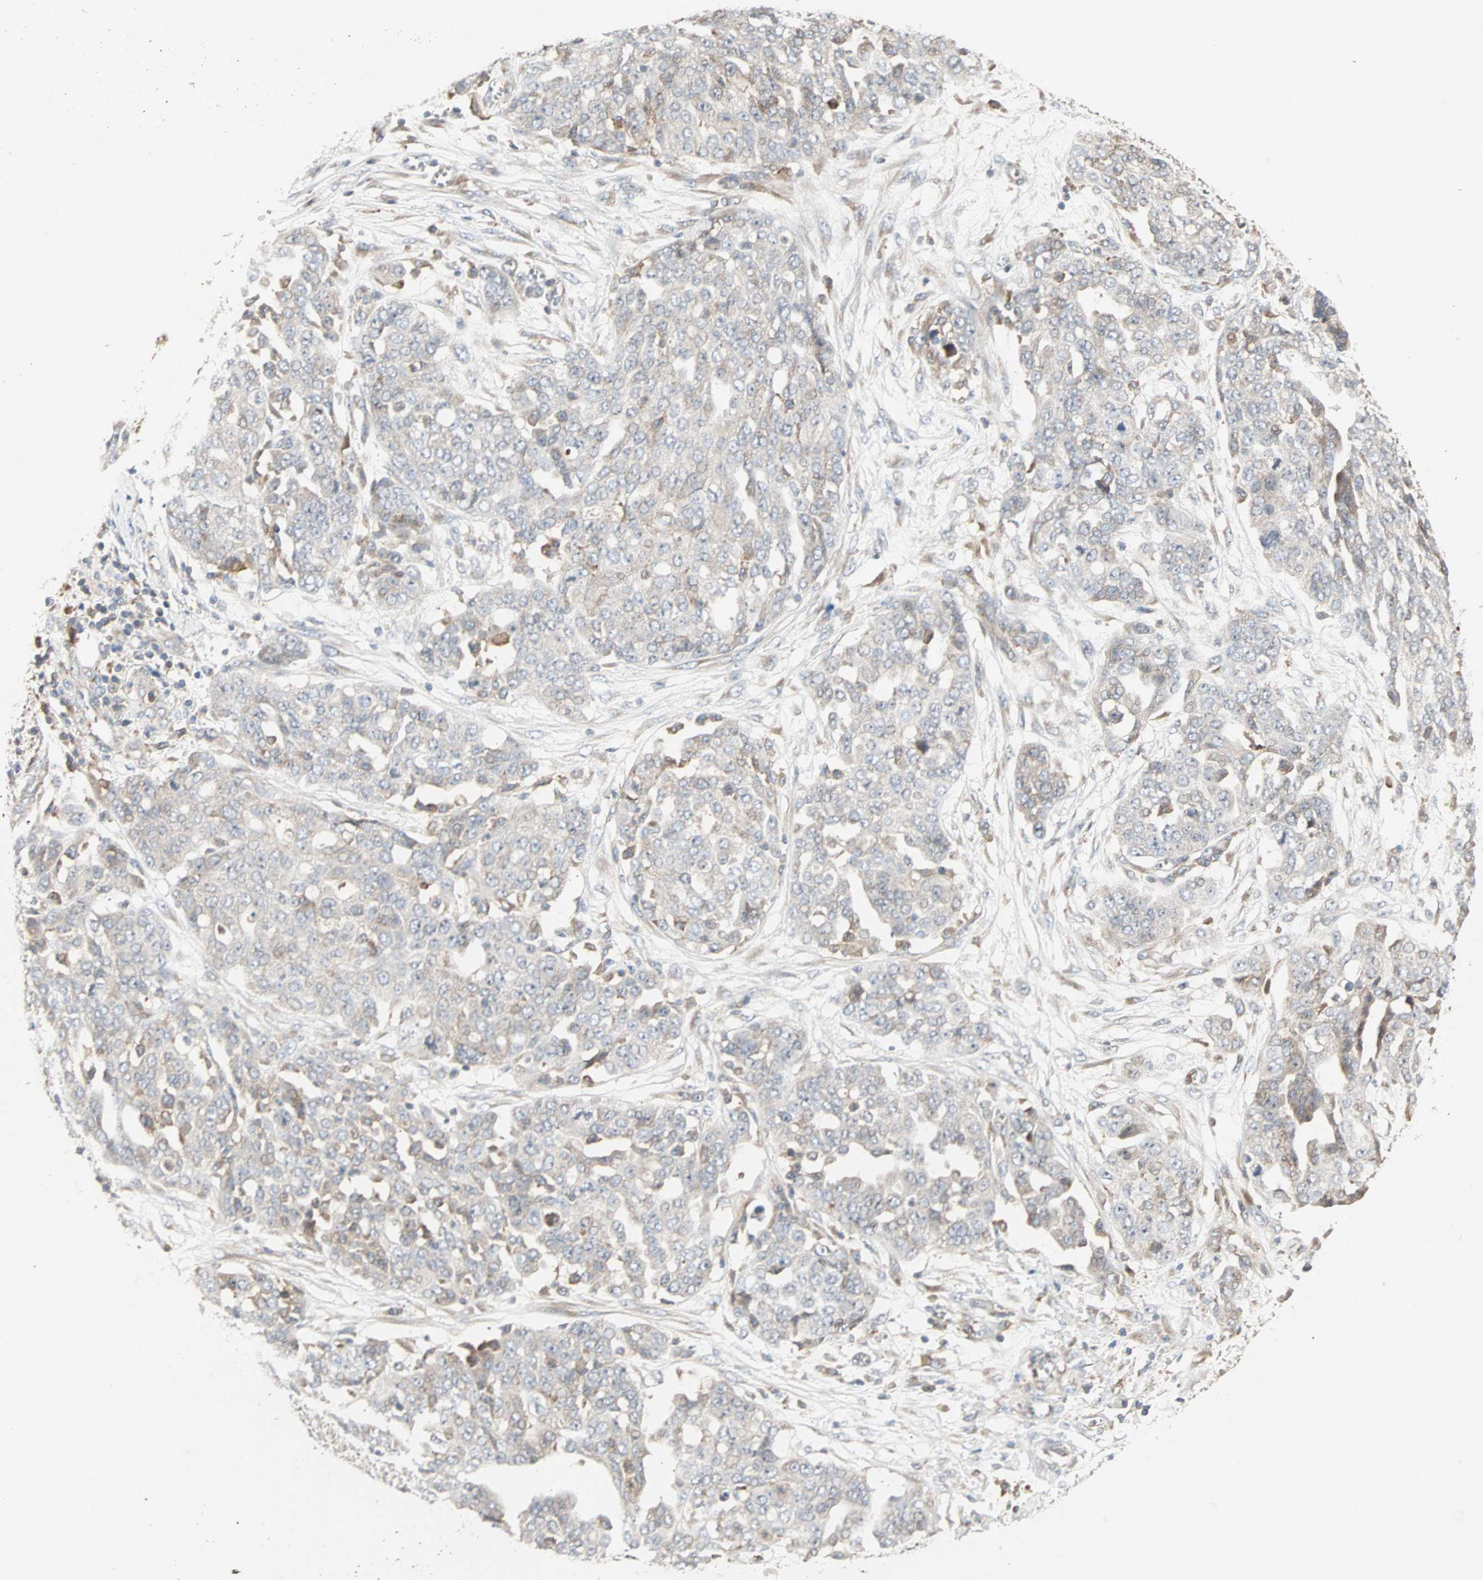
{"staining": {"intensity": "weak", "quantity": "25%-75%", "location": "cytoplasmic/membranous"}, "tissue": "ovarian cancer", "cell_type": "Tumor cells", "image_type": "cancer", "snomed": [{"axis": "morphology", "description": "Cystadenocarcinoma, serous, NOS"}, {"axis": "topography", "description": "Soft tissue"}, {"axis": "topography", "description": "Ovary"}], "caption": "A histopathology image showing weak cytoplasmic/membranous positivity in approximately 25%-75% of tumor cells in ovarian cancer, as visualized by brown immunohistochemical staining.", "gene": "GNAI2", "patient": {"sex": "female", "age": 57}}